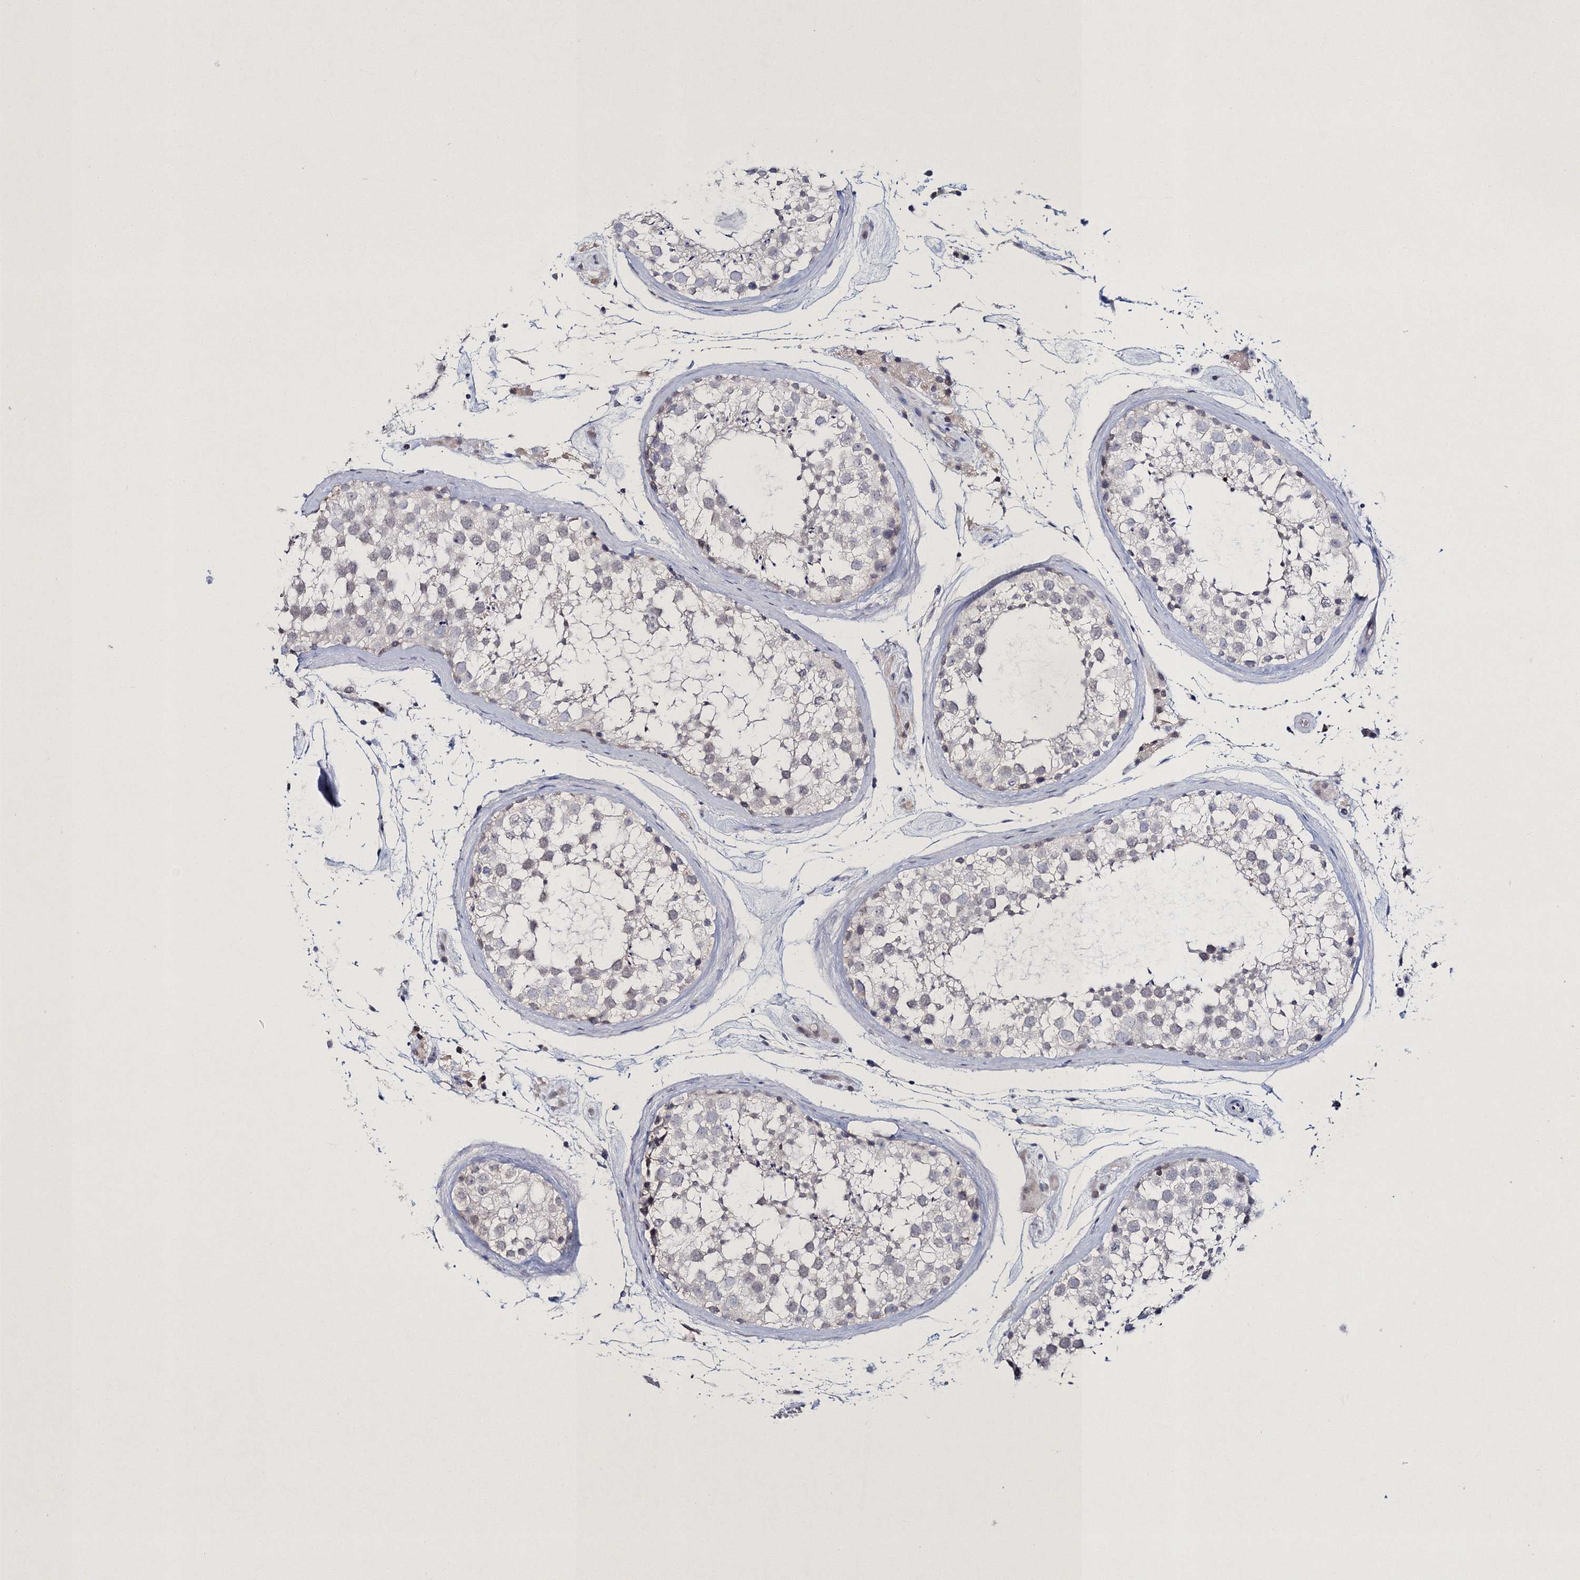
{"staining": {"intensity": "weak", "quantity": "<25%", "location": "cytoplasmic/membranous"}, "tissue": "testis", "cell_type": "Cells in seminiferous ducts", "image_type": "normal", "snomed": [{"axis": "morphology", "description": "Normal tissue, NOS"}, {"axis": "topography", "description": "Testis"}], "caption": "Testis stained for a protein using IHC exhibits no expression cells in seminiferous ducts.", "gene": "NEU4", "patient": {"sex": "male", "age": 46}}